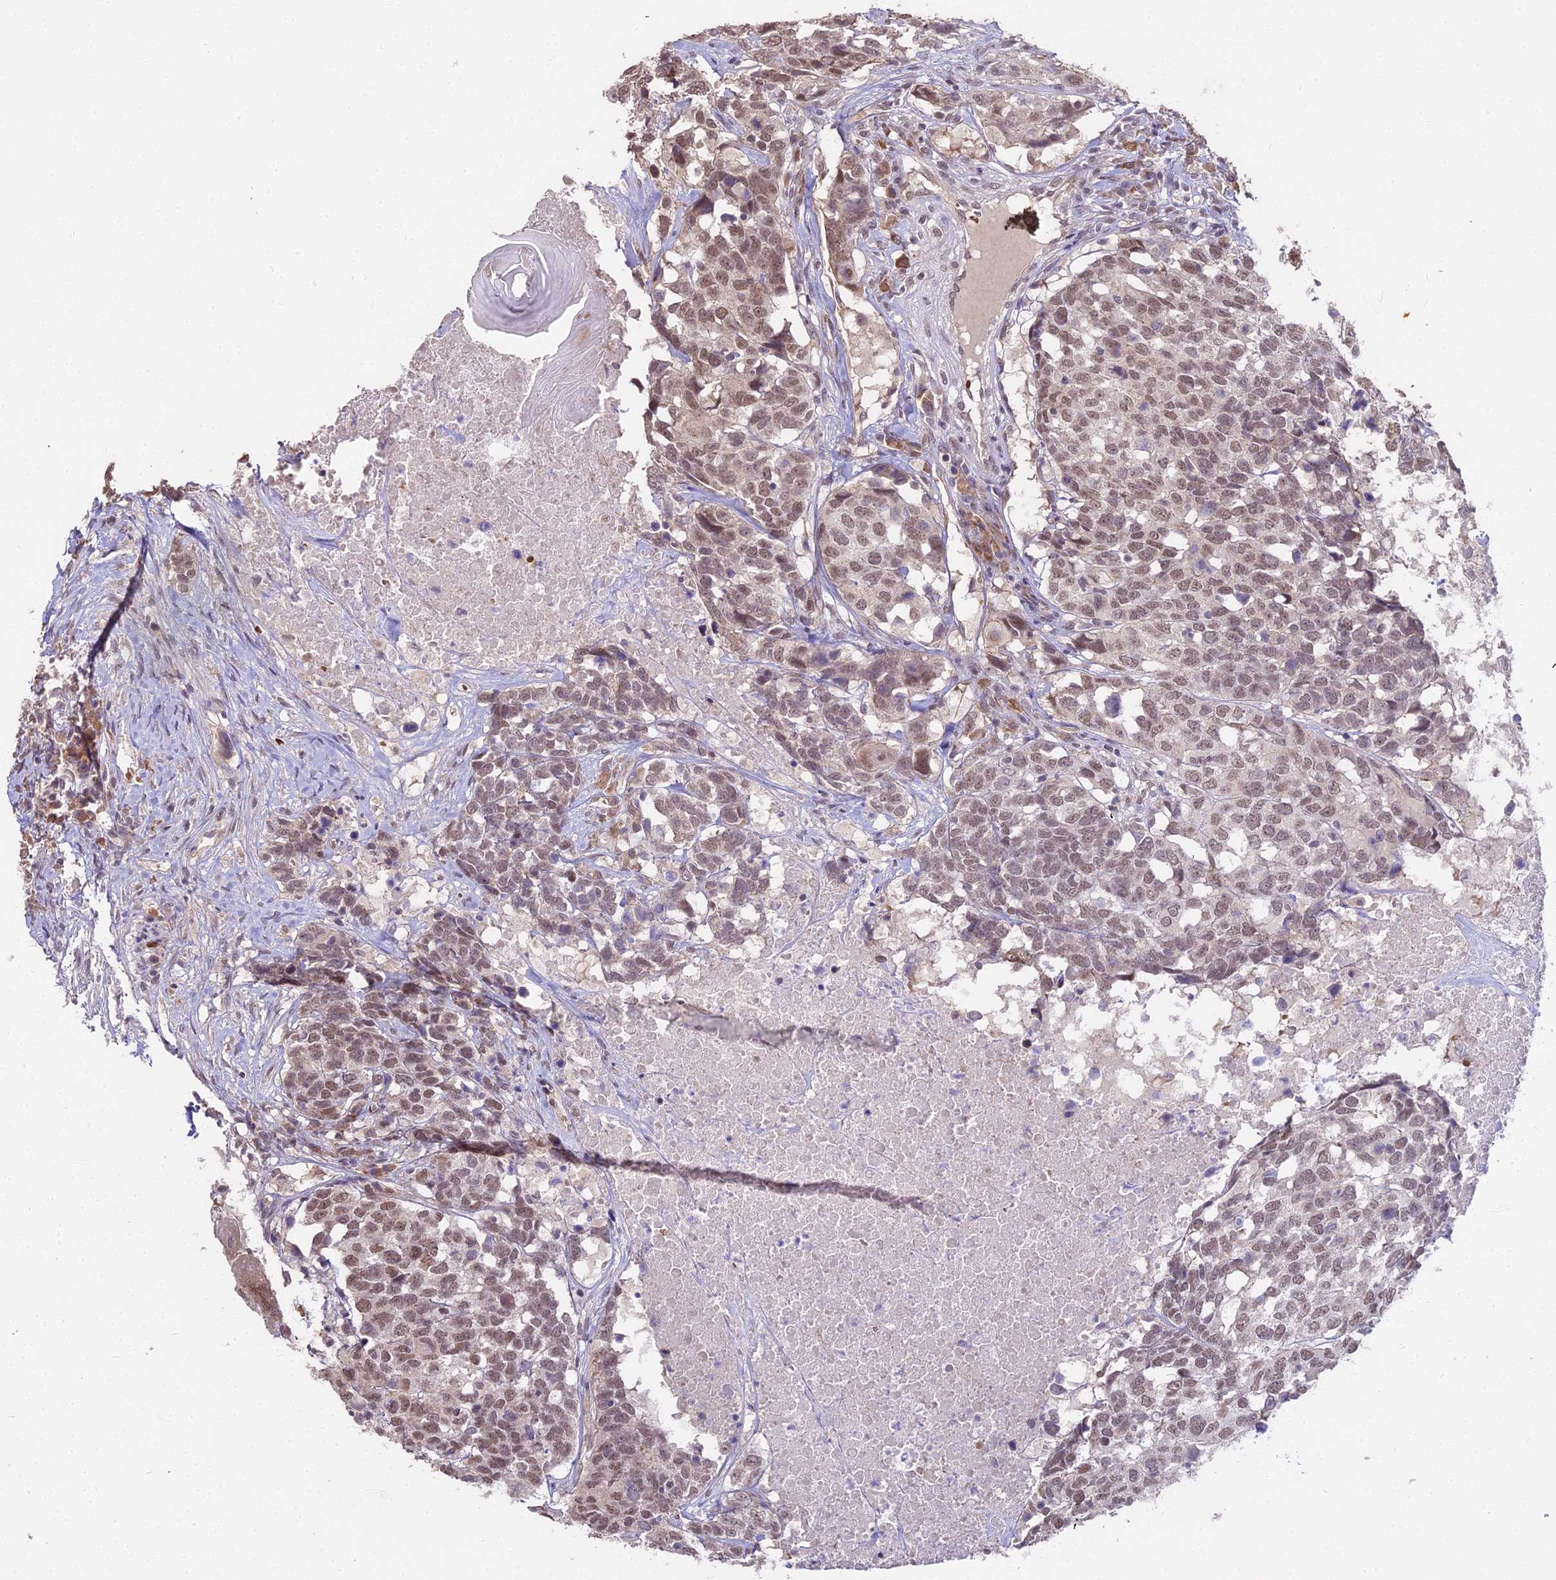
{"staining": {"intensity": "moderate", "quantity": ">75%", "location": "nuclear"}, "tissue": "head and neck cancer", "cell_type": "Tumor cells", "image_type": "cancer", "snomed": [{"axis": "morphology", "description": "Squamous cell carcinoma, NOS"}, {"axis": "topography", "description": "Head-Neck"}], "caption": "There is medium levels of moderate nuclear expression in tumor cells of head and neck cancer (squamous cell carcinoma), as demonstrated by immunohistochemical staining (brown color).", "gene": "ZDBF2", "patient": {"sex": "male", "age": 66}}